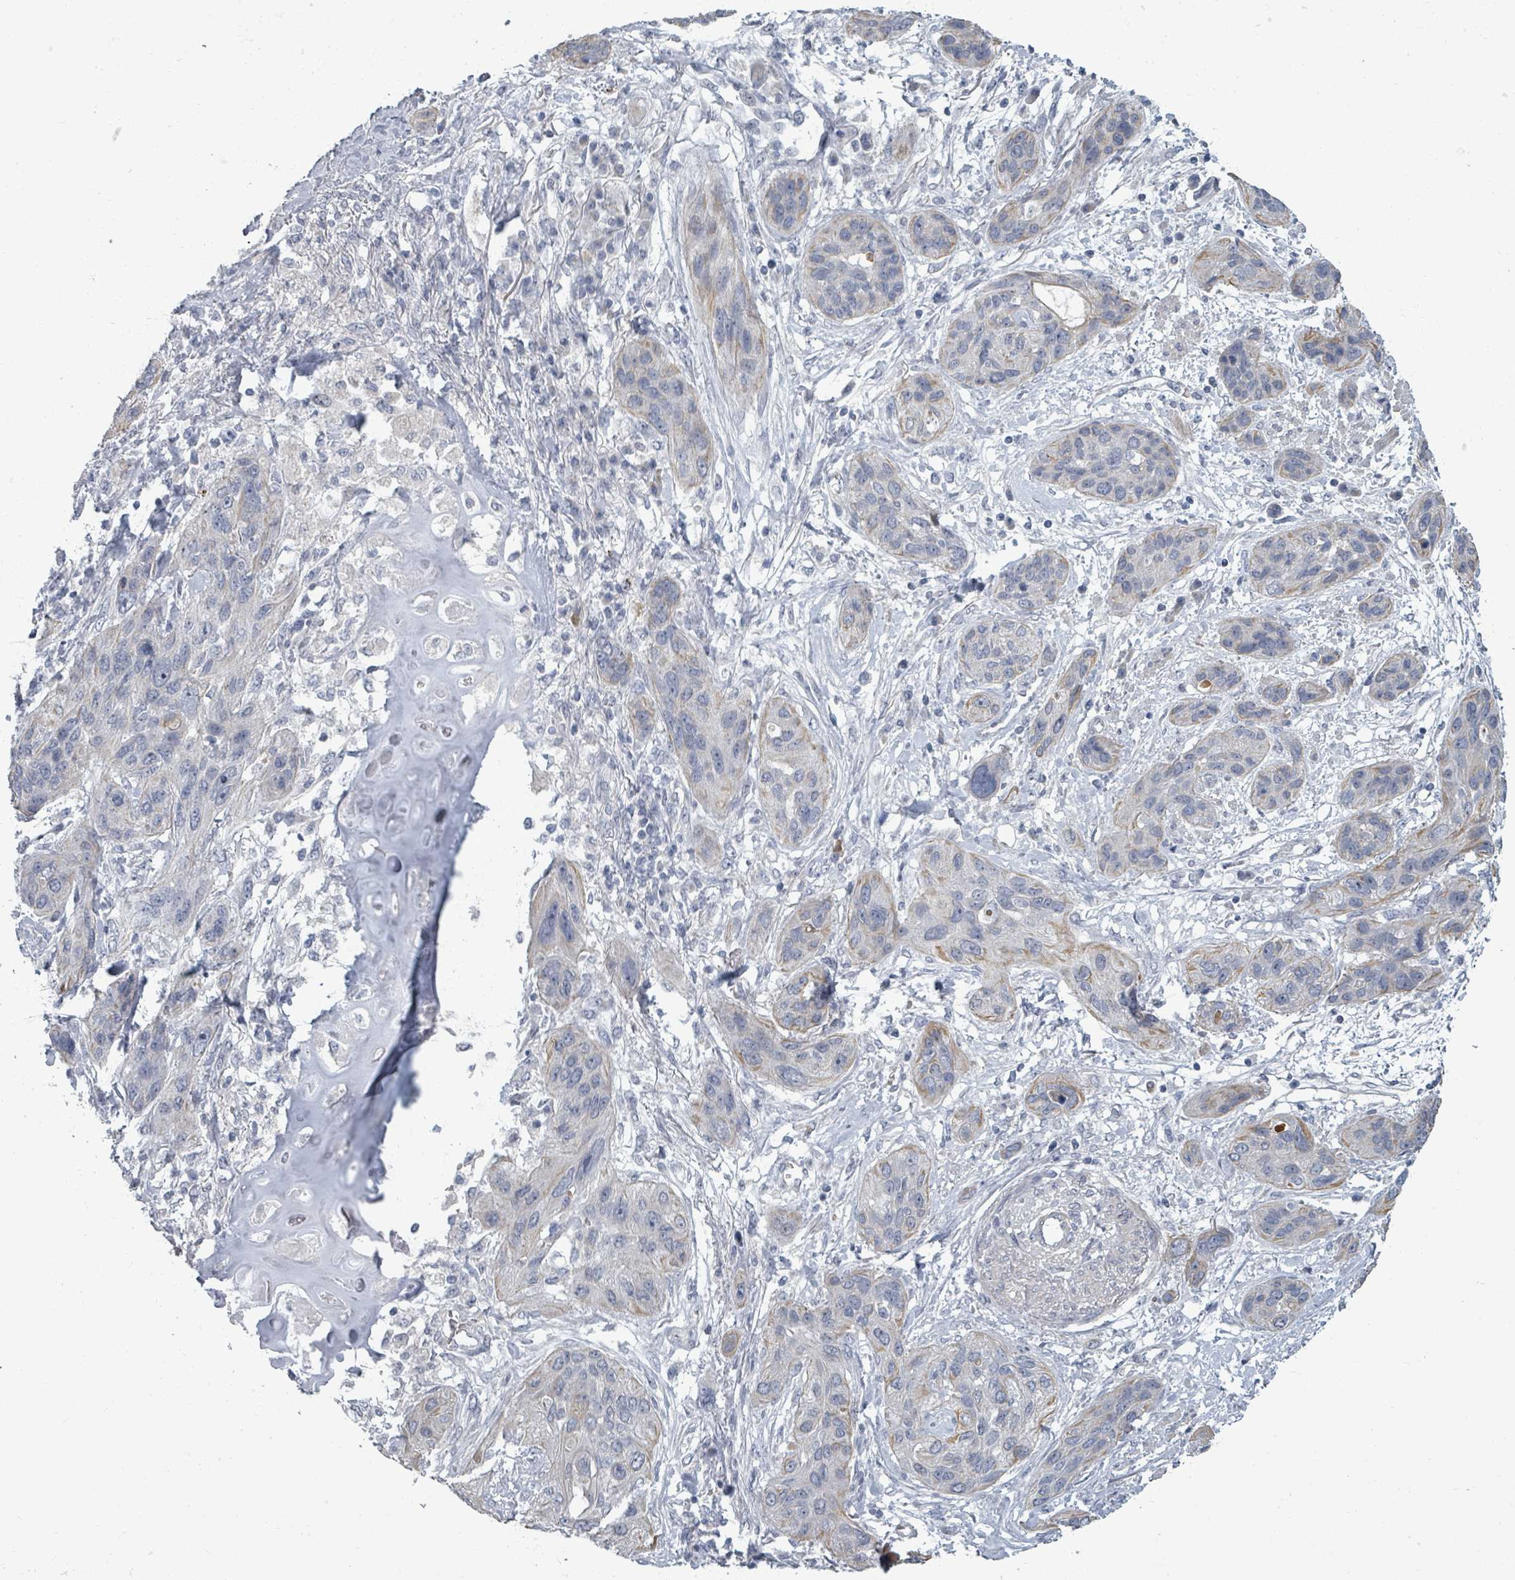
{"staining": {"intensity": "weak", "quantity": "<25%", "location": "cytoplasmic/membranous"}, "tissue": "lung cancer", "cell_type": "Tumor cells", "image_type": "cancer", "snomed": [{"axis": "morphology", "description": "Squamous cell carcinoma, NOS"}, {"axis": "topography", "description": "Lung"}], "caption": "A micrograph of human lung cancer (squamous cell carcinoma) is negative for staining in tumor cells.", "gene": "ASB12", "patient": {"sex": "female", "age": 70}}